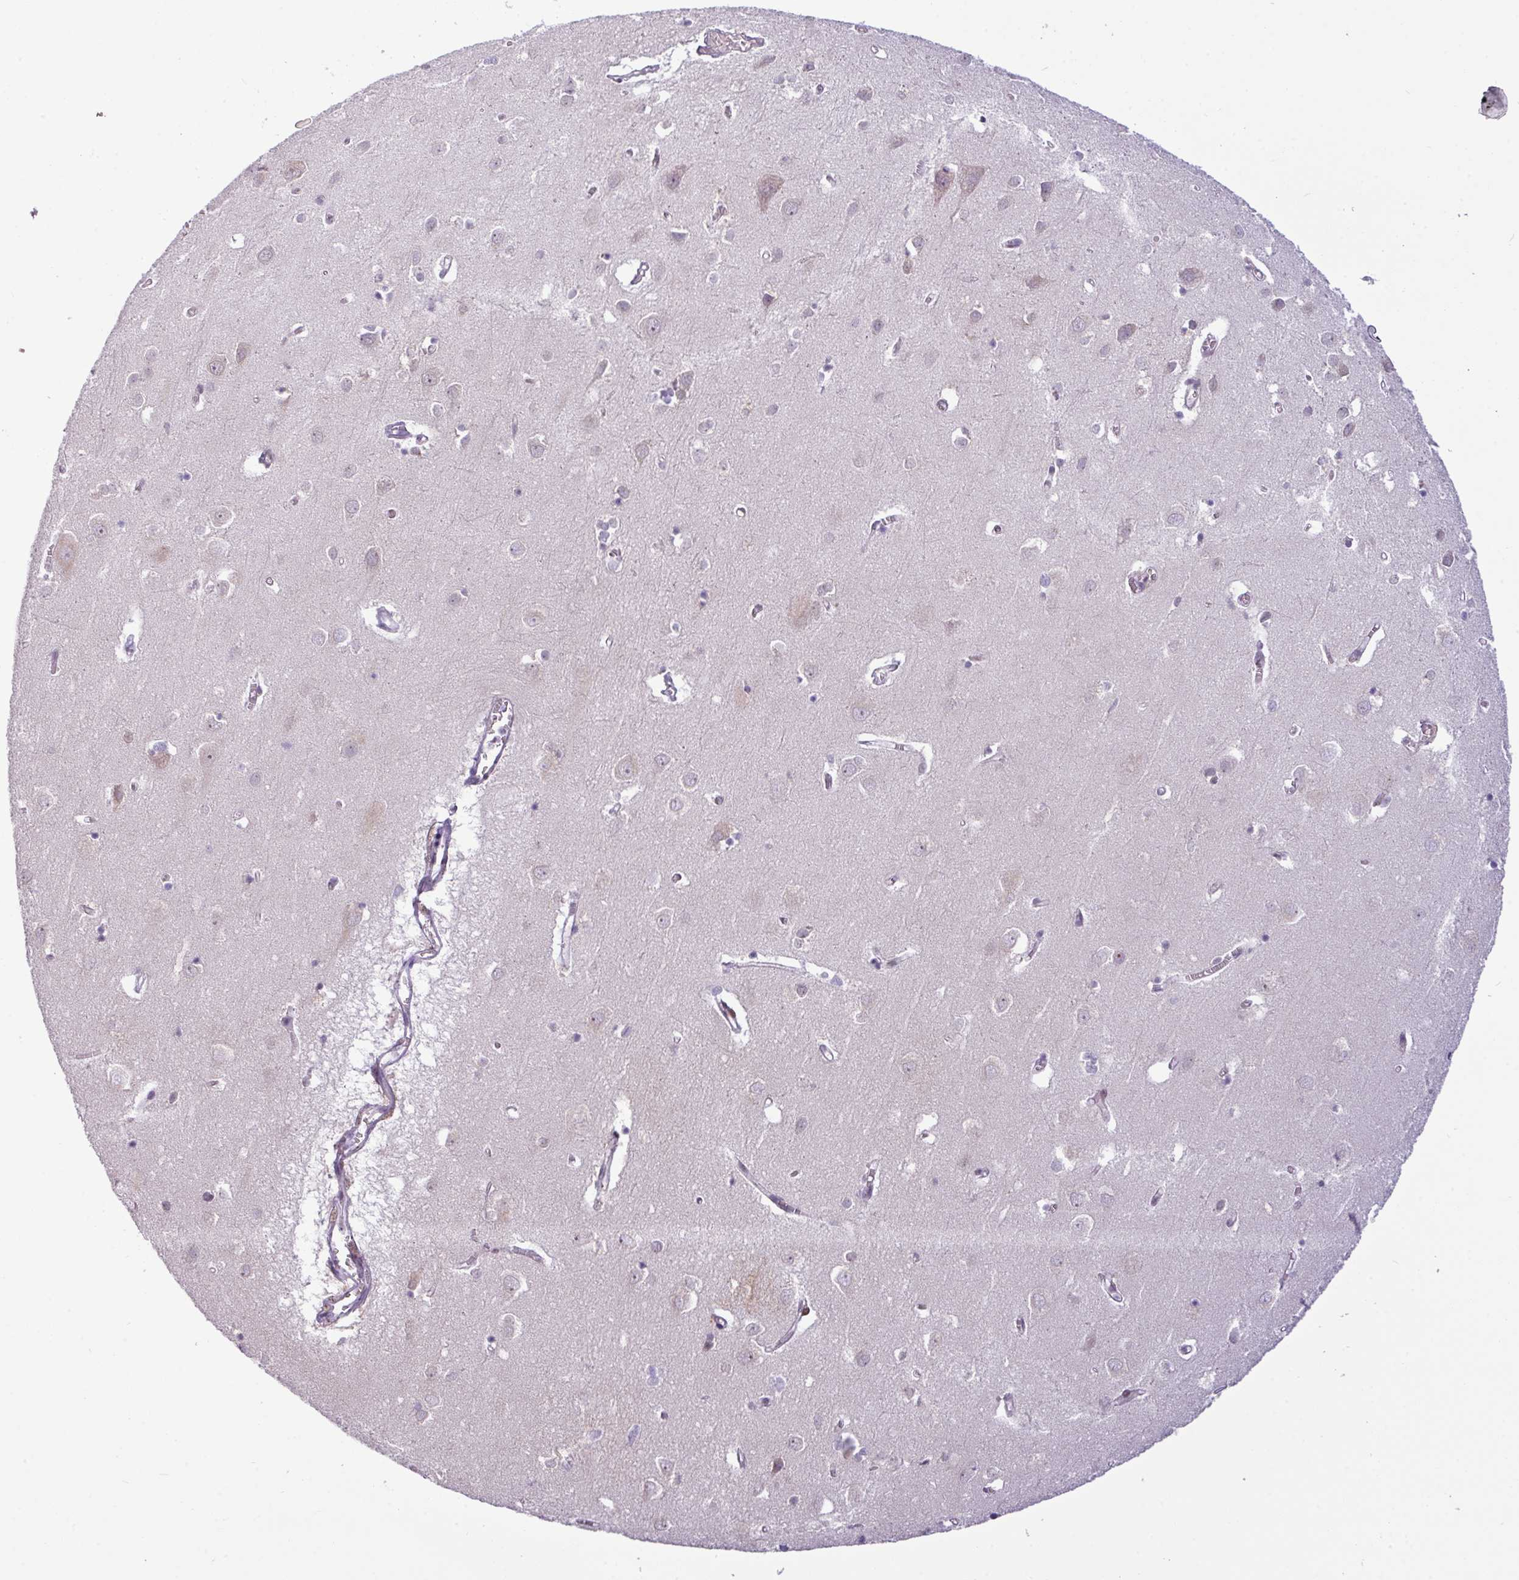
{"staining": {"intensity": "negative", "quantity": "none", "location": "none"}, "tissue": "cerebral cortex", "cell_type": "Endothelial cells", "image_type": "normal", "snomed": [{"axis": "morphology", "description": "Normal tissue, NOS"}, {"axis": "topography", "description": "Cerebral cortex"}], "caption": "Endothelial cells are negative for brown protein staining in benign cerebral cortex. (DAB (3,3'-diaminobenzidine) IHC, high magnification).", "gene": "SLC66A2", "patient": {"sex": "male", "age": 70}}